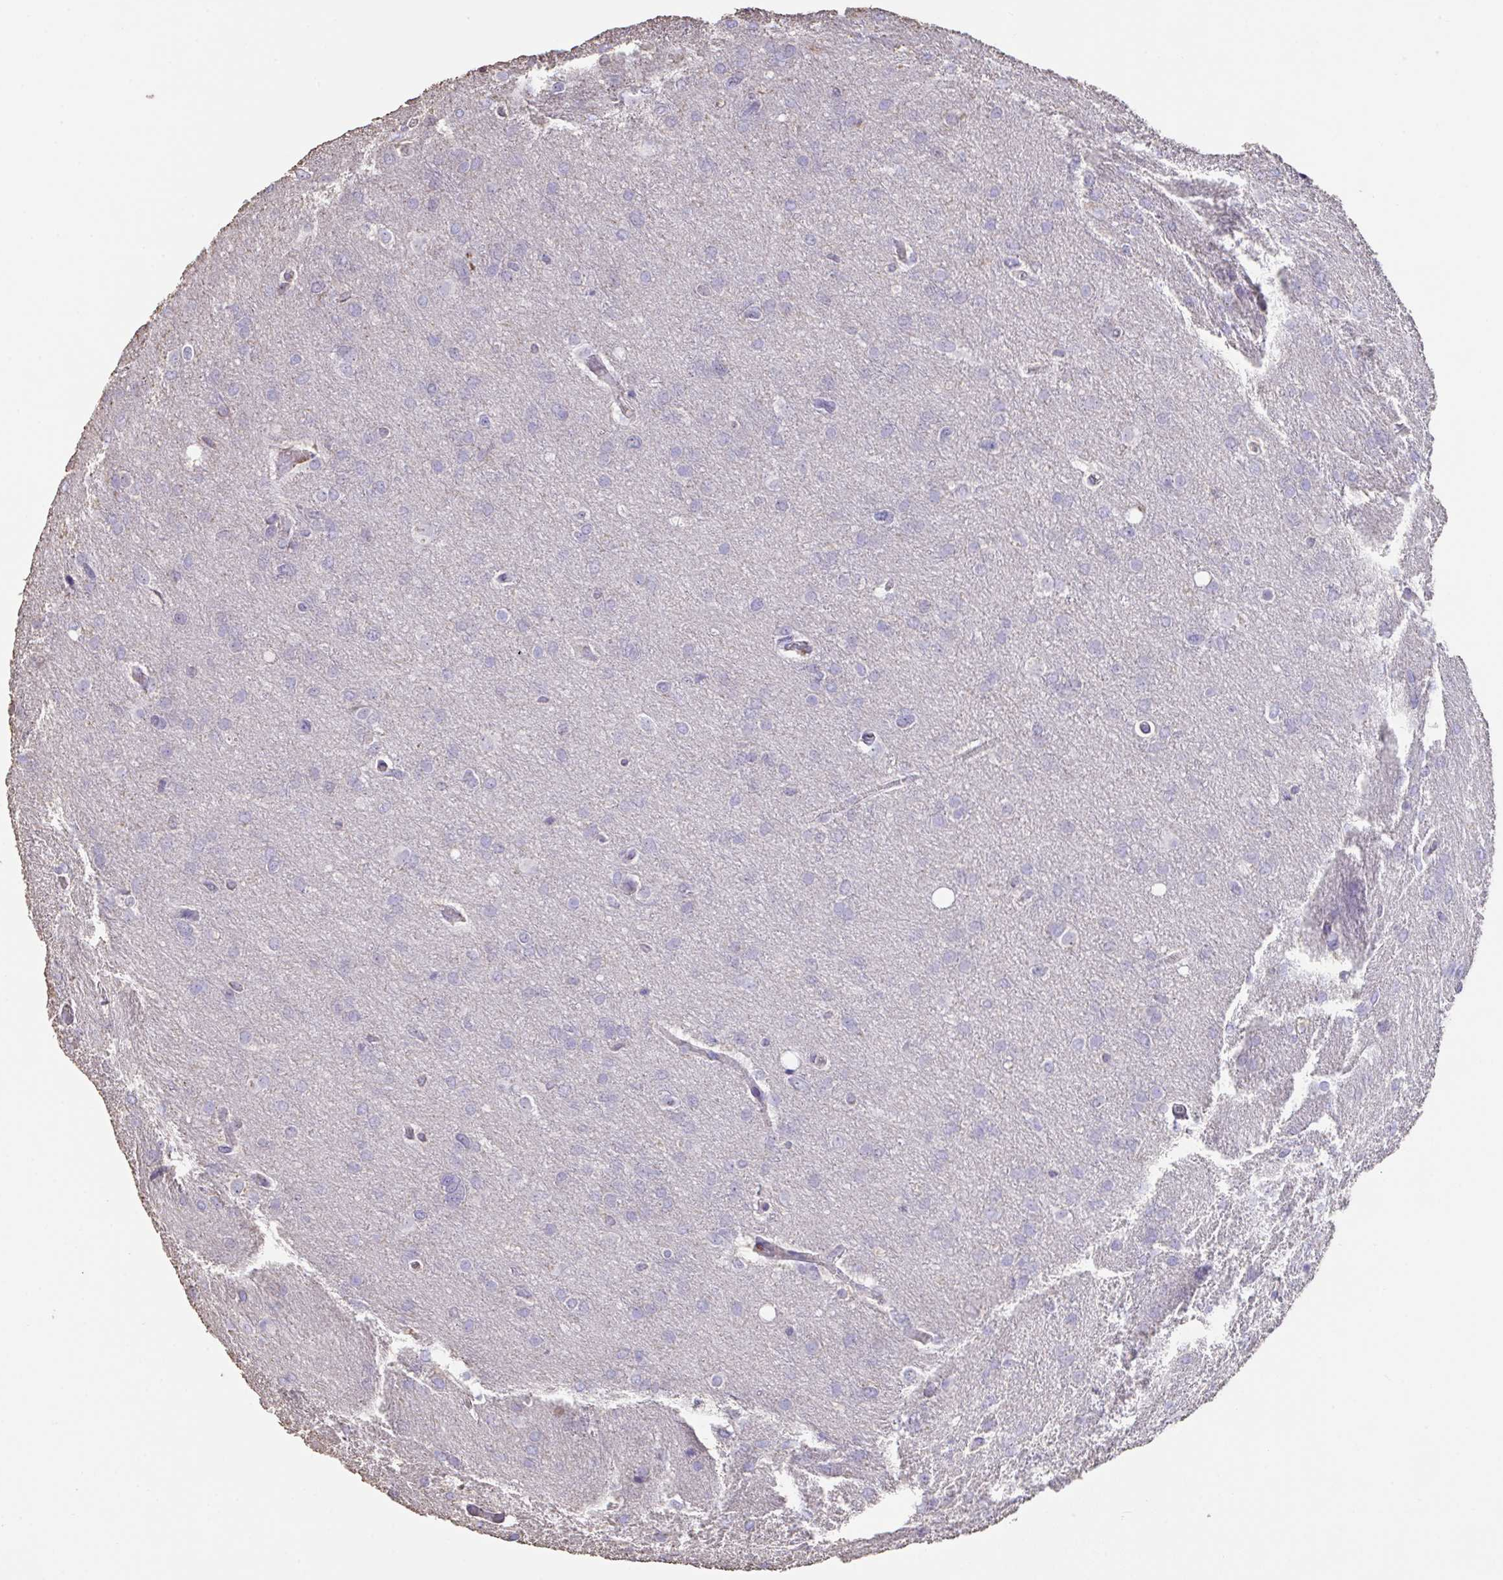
{"staining": {"intensity": "negative", "quantity": "none", "location": "none"}, "tissue": "glioma", "cell_type": "Tumor cells", "image_type": "cancer", "snomed": [{"axis": "morphology", "description": "Glioma, malignant, High grade"}, {"axis": "topography", "description": "Brain"}], "caption": "This is an immunohistochemistry histopathology image of high-grade glioma (malignant). There is no positivity in tumor cells.", "gene": "IL23R", "patient": {"sex": "male", "age": 53}}